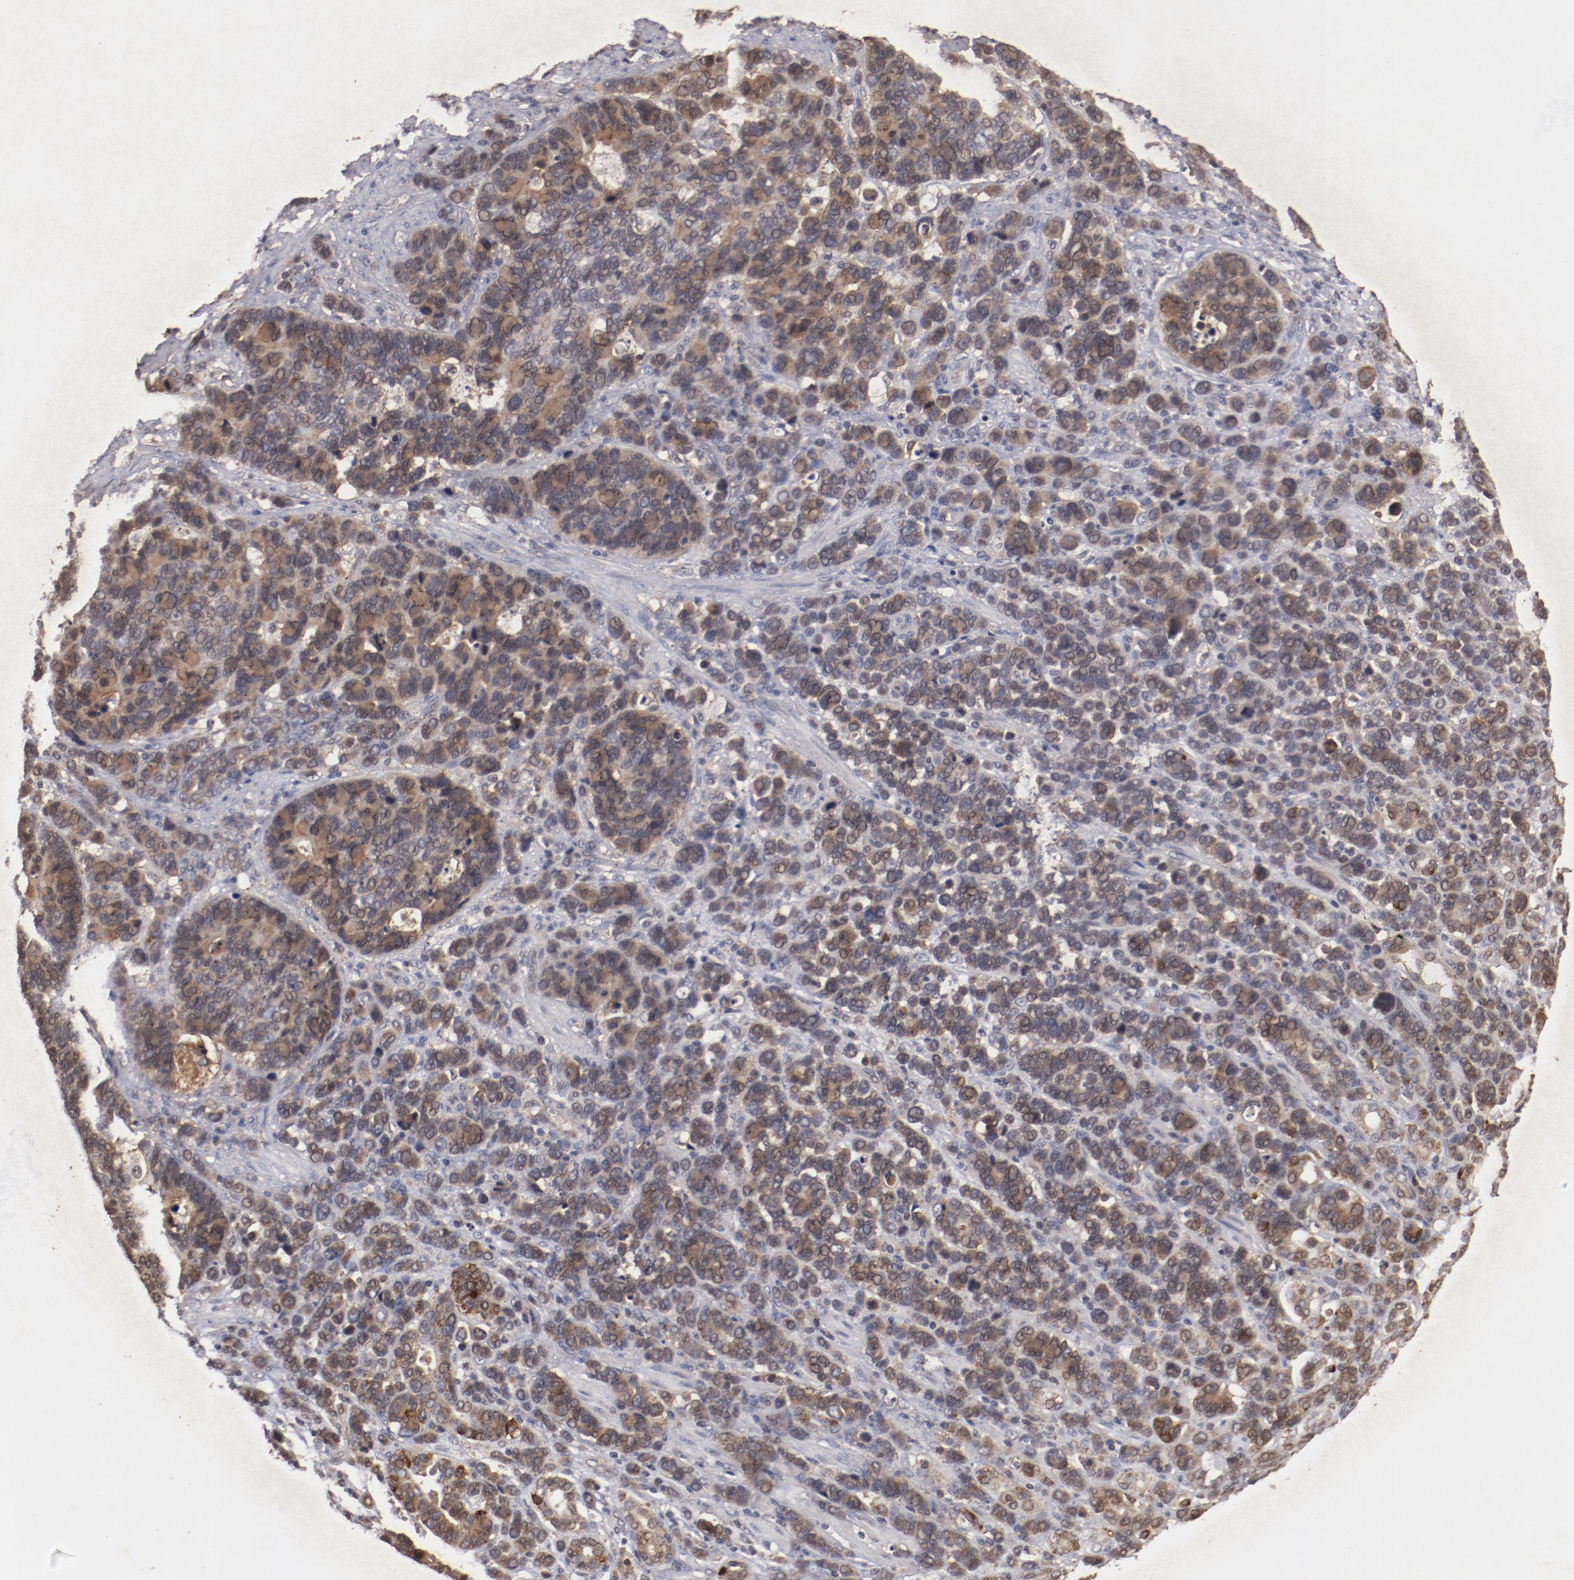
{"staining": {"intensity": "weak", "quantity": ">75%", "location": "cytoplasmic/membranous"}, "tissue": "stomach cancer", "cell_type": "Tumor cells", "image_type": "cancer", "snomed": [{"axis": "morphology", "description": "Adenocarcinoma, NOS"}, {"axis": "topography", "description": "Stomach, upper"}], "caption": "Immunohistochemical staining of human stomach cancer (adenocarcinoma) demonstrates low levels of weak cytoplasmic/membranous protein staining in approximately >75% of tumor cells. The protein of interest is shown in brown color, while the nuclei are stained blue.", "gene": "TENM1", "patient": {"sex": "male", "age": 71}}